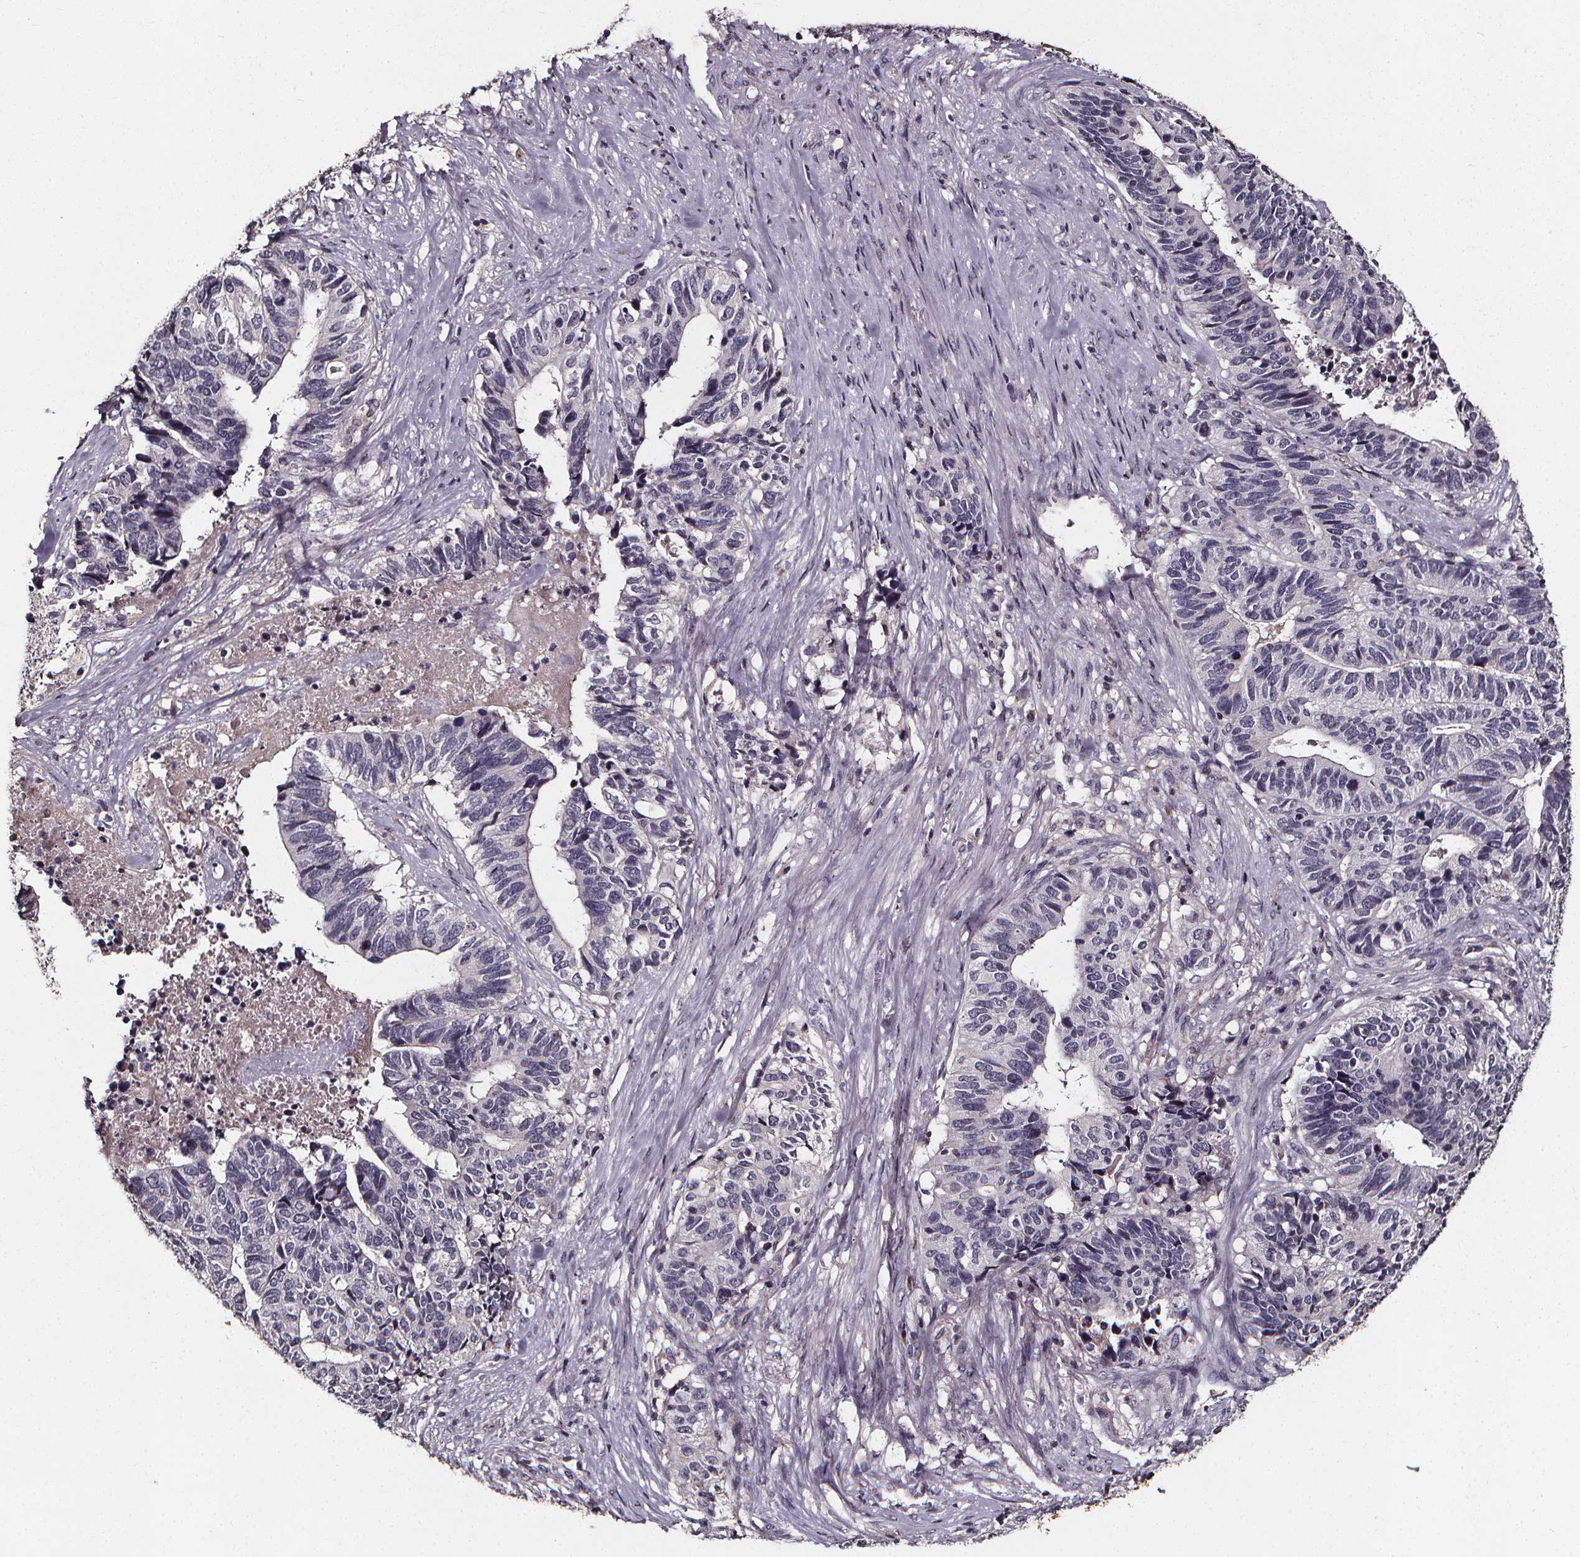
{"staining": {"intensity": "negative", "quantity": "none", "location": "none"}, "tissue": "stomach cancer", "cell_type": "Tumor cells", "image_type": "cancer", "snomed": [{"axis": "morphology", "description": "Adenocarcinoma, NOS"}, {"axis": "topography", "description": "Stomach, upper"}], "caption": "There is no significant staining in tumor cells of adenocarcinoma (stomach).", "gene": "SPAG8", "patient": {"sex": "female", "age": 67}}